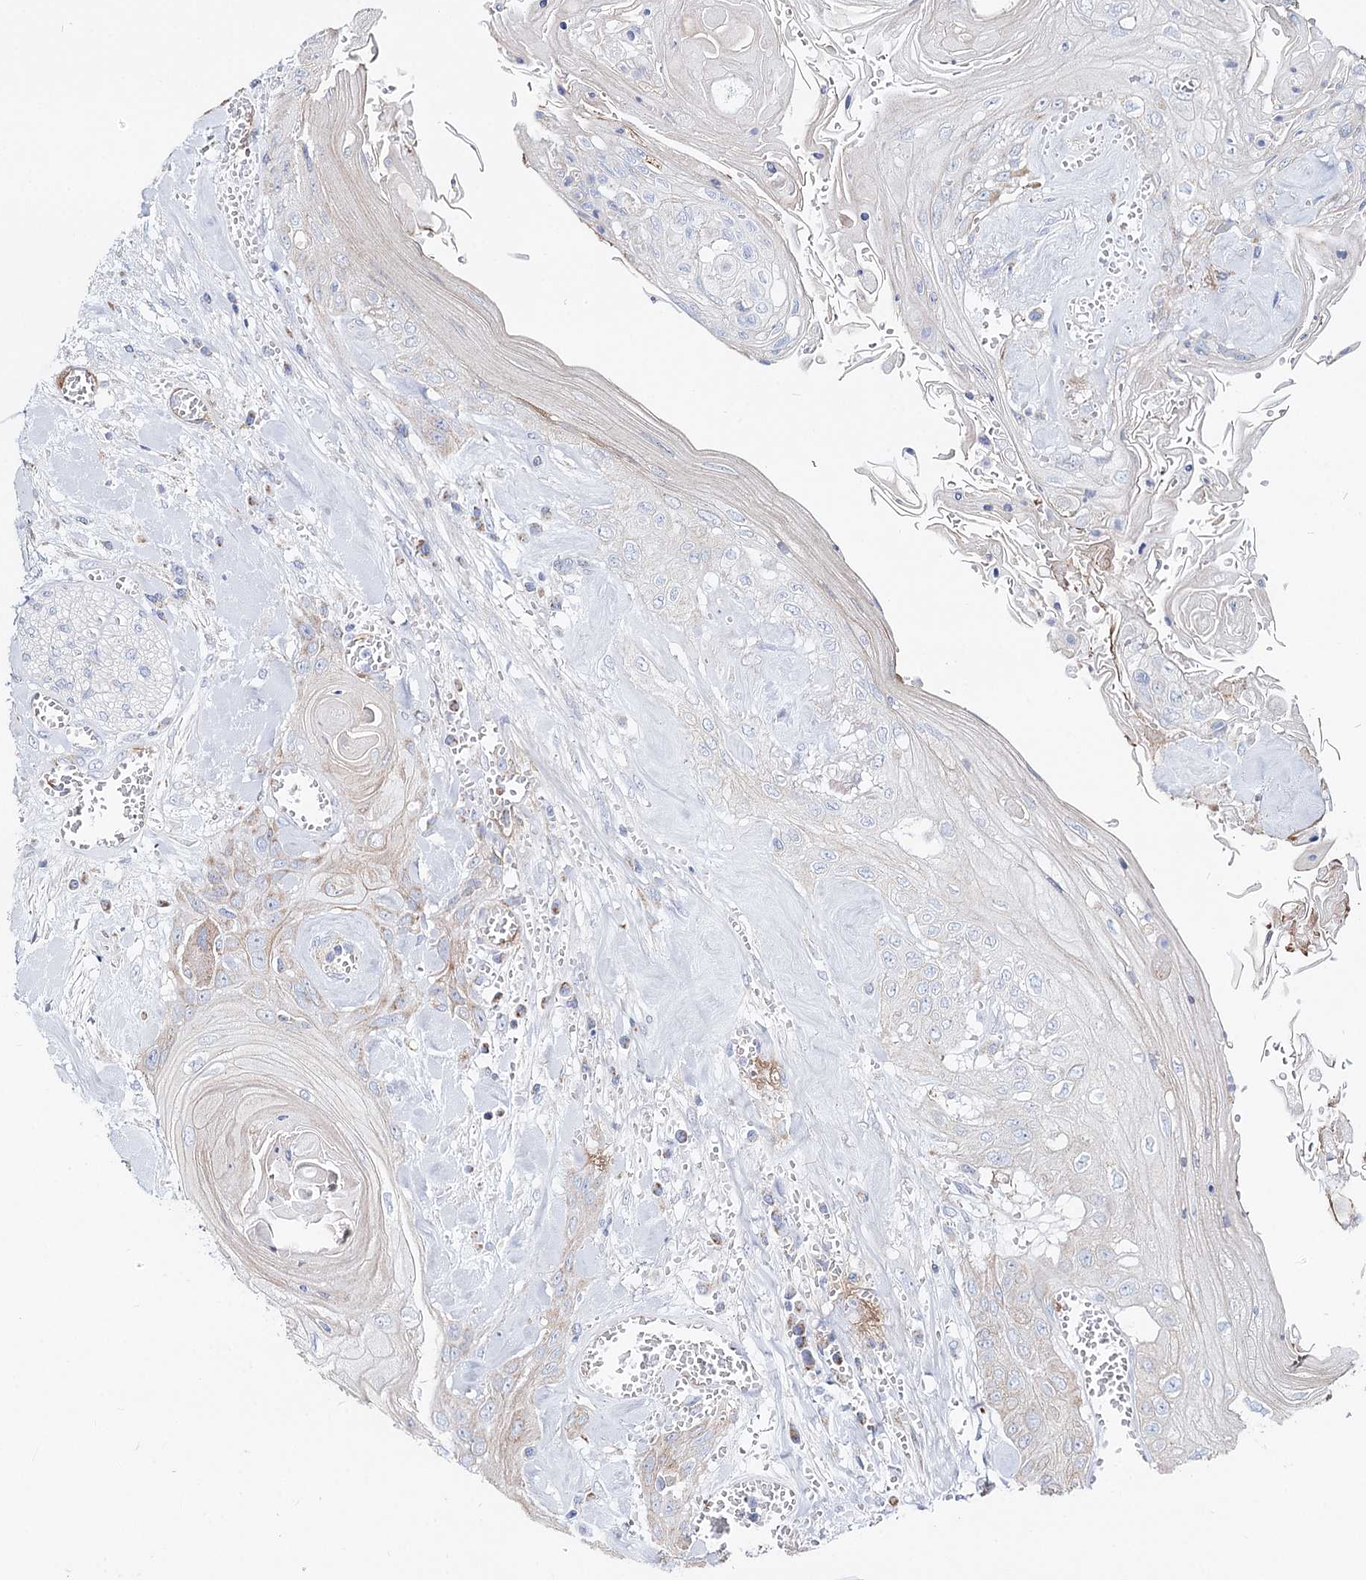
{"staining": {"intensity": "negative", "quantity": "none", "location": "none"}, "tissue": "head and neck cancer", "cell_type": "Tumor cells", "image_type": "cancer", "snomed": [{"axis": "morphology", "description": "Squamous cell carcinoma, NOS"}, {"axis": "topography", "description": "Head-Neck"}], "caption": "The histopathology image displays no significant positivity in tumor cells of head and neck squamous cell carcinoma. (Stains: DAB (3,3'-diaminobenzidine) immunohistochemistry with hematoxylin counter stain, Microscopy: brightfield microscopy at high magnification).", "gene": "MCCC2", "patient": {"sex": "female", "age": 43}}